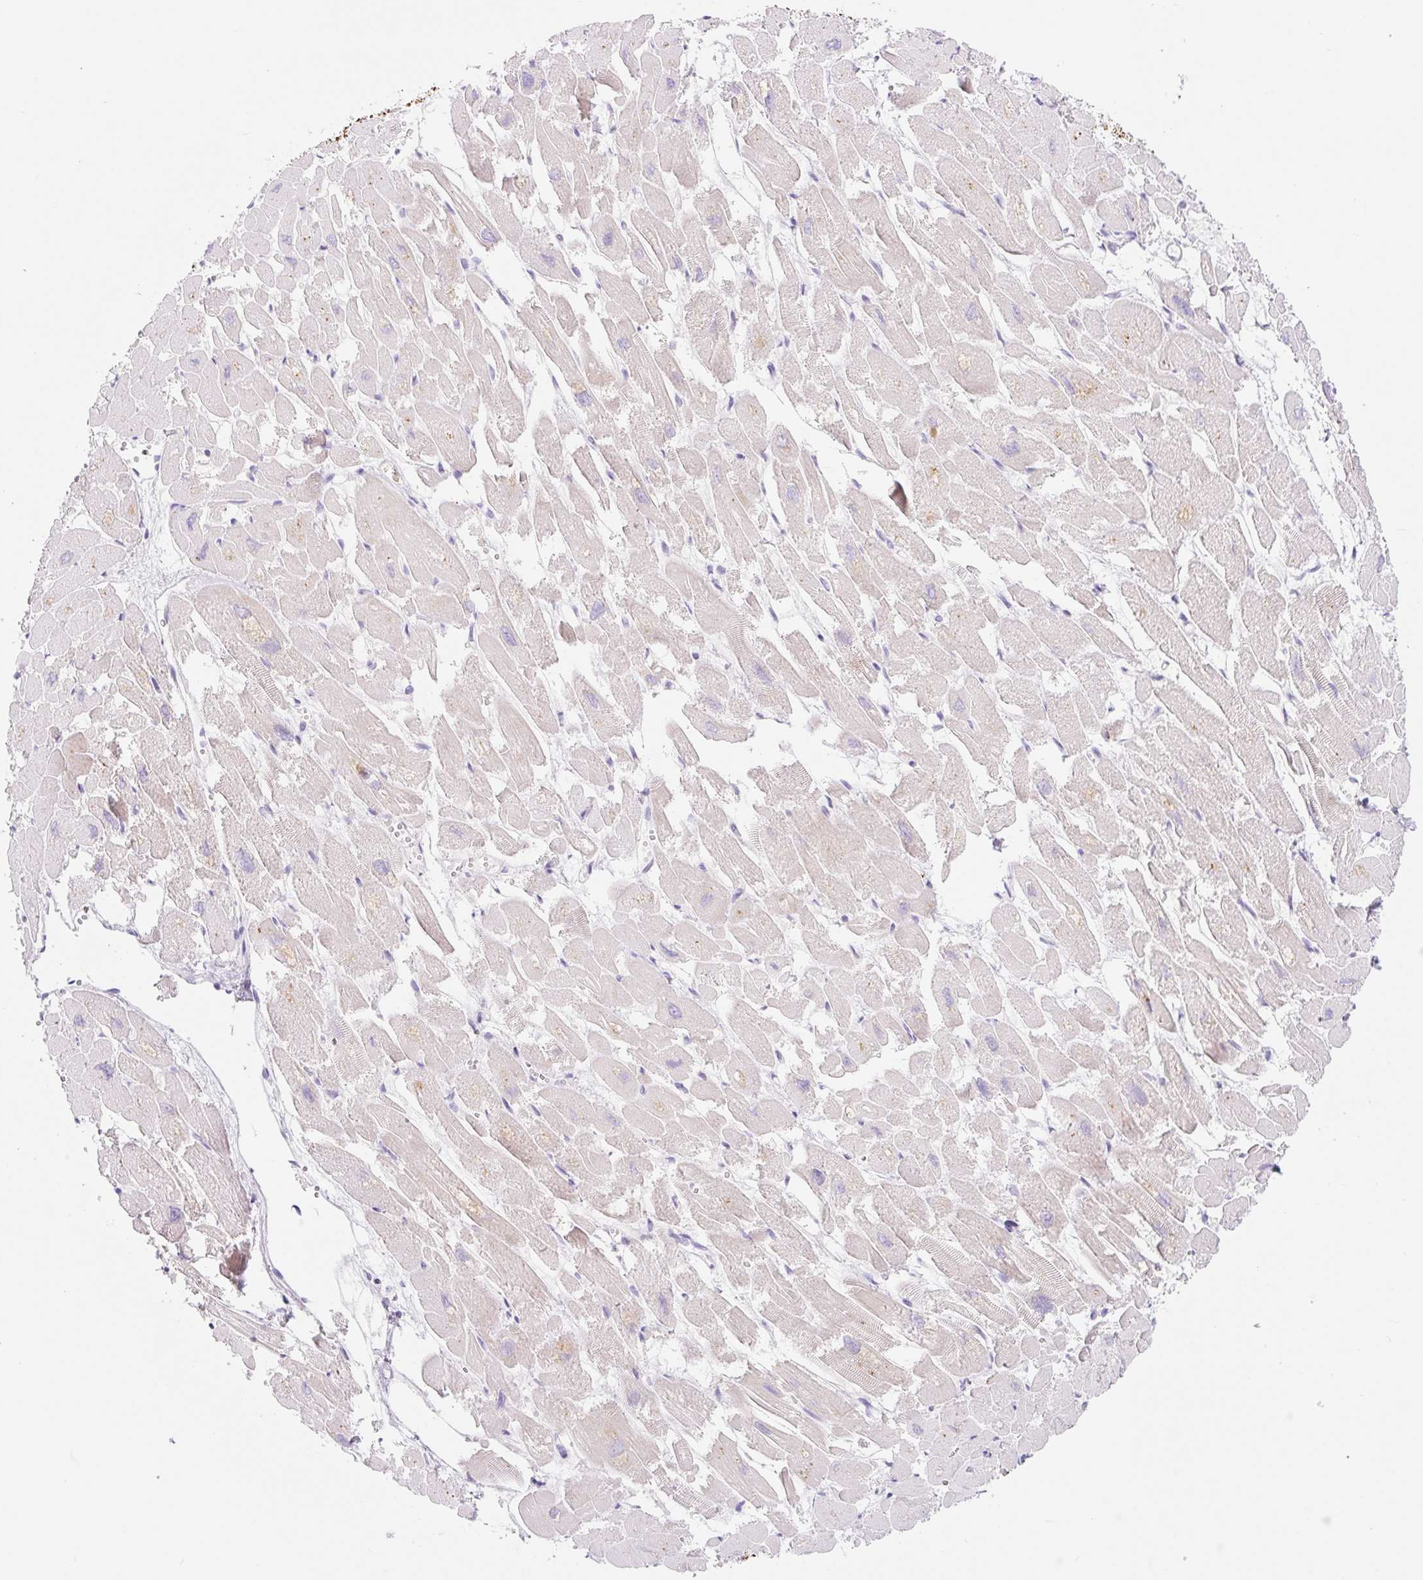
{"staining": {"intensity": "moderate", "quantity": "<25%", "location": "cytoplasmic/membranous"}, "tissue": "heart muscle", "cell_type": "Cardiomyocytes", "image_type": "normal", "snomed": [{"axis": "morphology", "description": "Normal tissue, NOS"}, {"axis": "topography", "description": "Heart"}], "caption": "Immunohistochemistry (IHC) (DAB) staining of unremarkable heart muscle shows moderate cytoplasmic/membranous protein staining in about <25% of cardiomyocytes.", "gene": "FOCAD", "patient": {"sex": "male", "age": 54}}